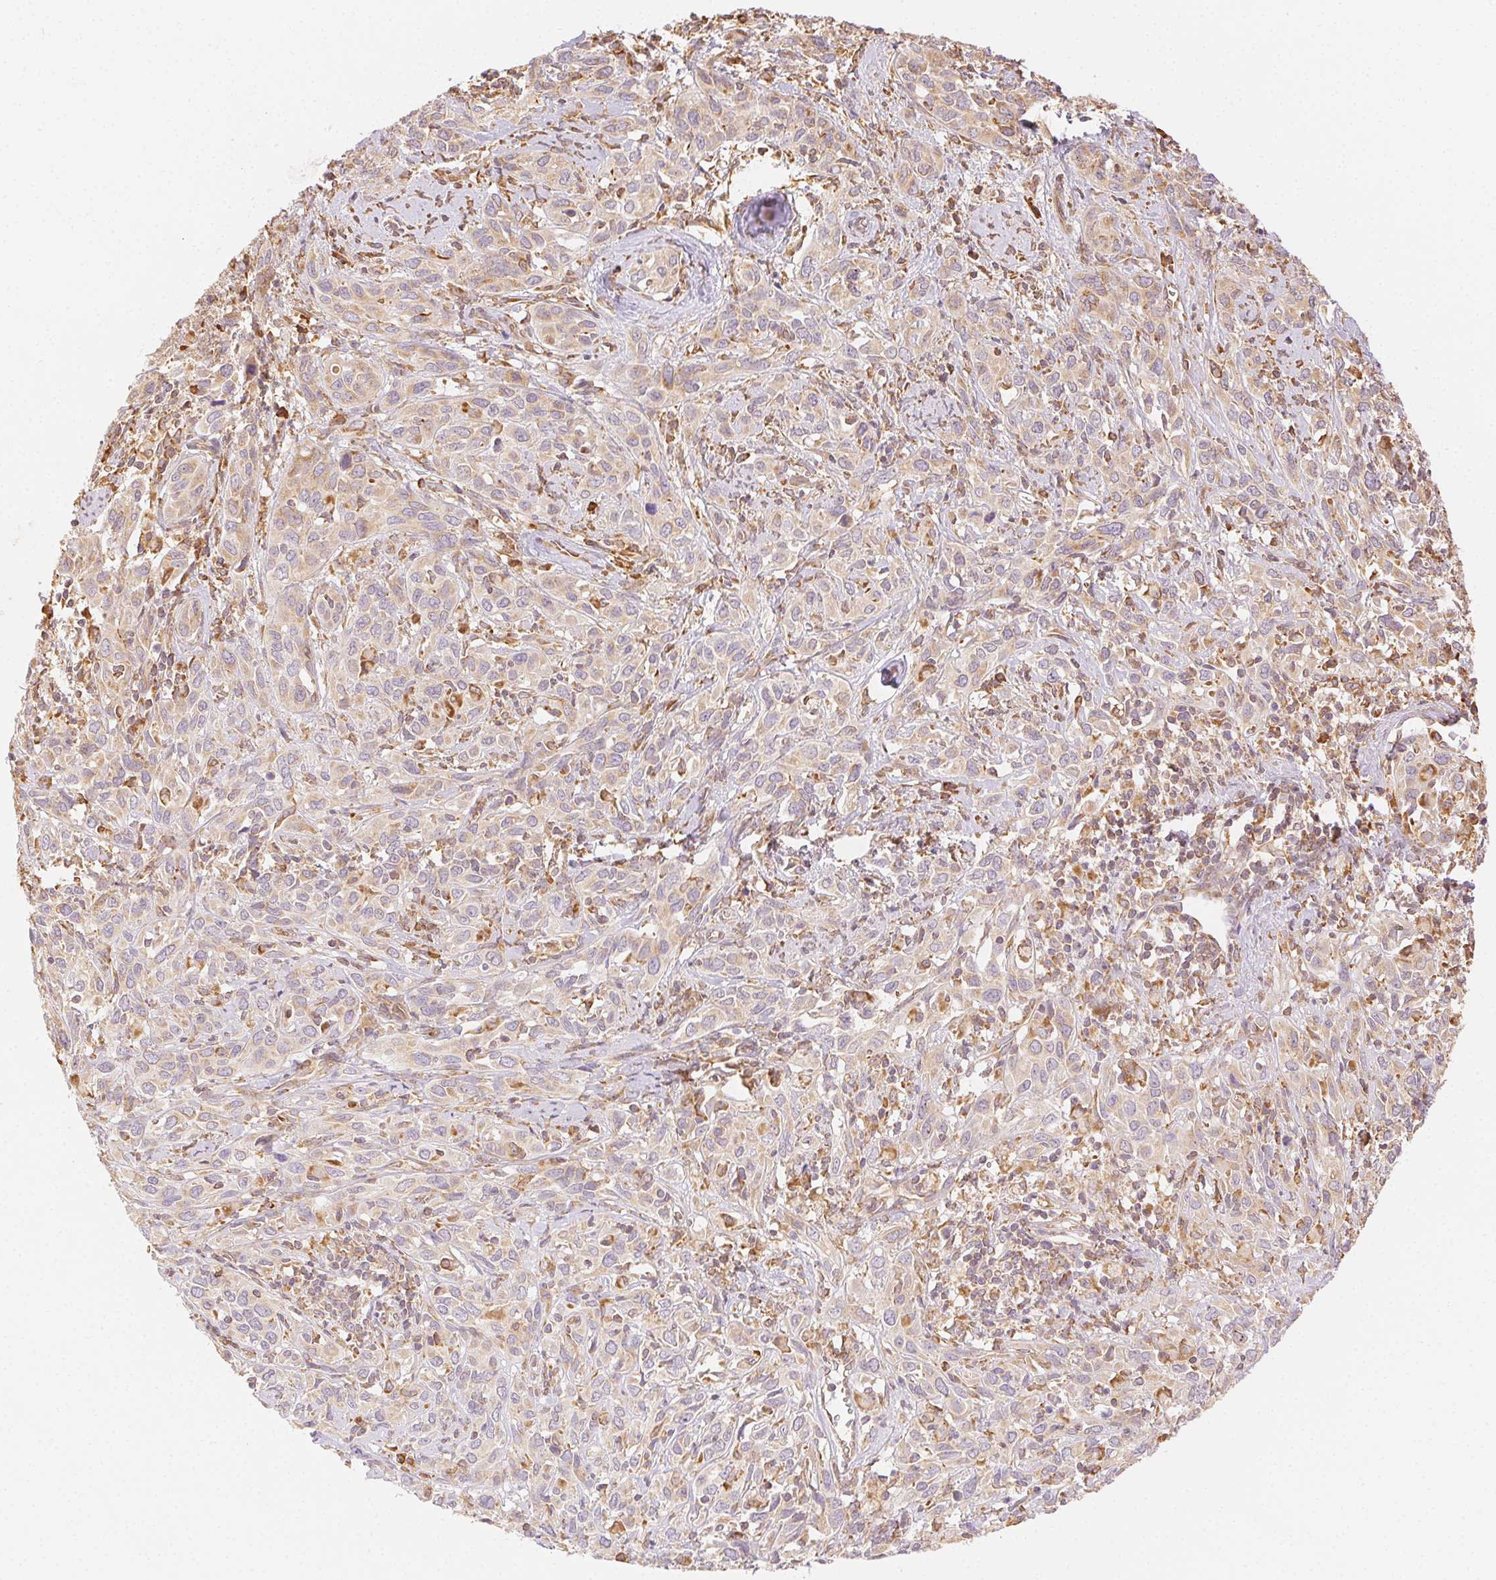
{"staining": {"intensity": "weak", "quantity": ">75%", "location": "cytoplasmic/membranous"}, "tissue": "cervical cancer", "cell_type": "Tumor cells", "image_type": "cancer", "snomed": [{"axis": "morphology", "description": "Normal tissue, NOS"}, {"axis": "morphology", "description": "Squamous cell carcinoma, NOS"}, {"axis": "topography", "description": "Cervix"}], "caption": "Immunohistochemical staining of cervical squamous cell carcinoma exhibits low levels of weak cytoplasmic/membranous protein staining in about >75% of tumor cells.", "gene": "ENTREP1", "patient": {"sex": "female", "age": 51}}